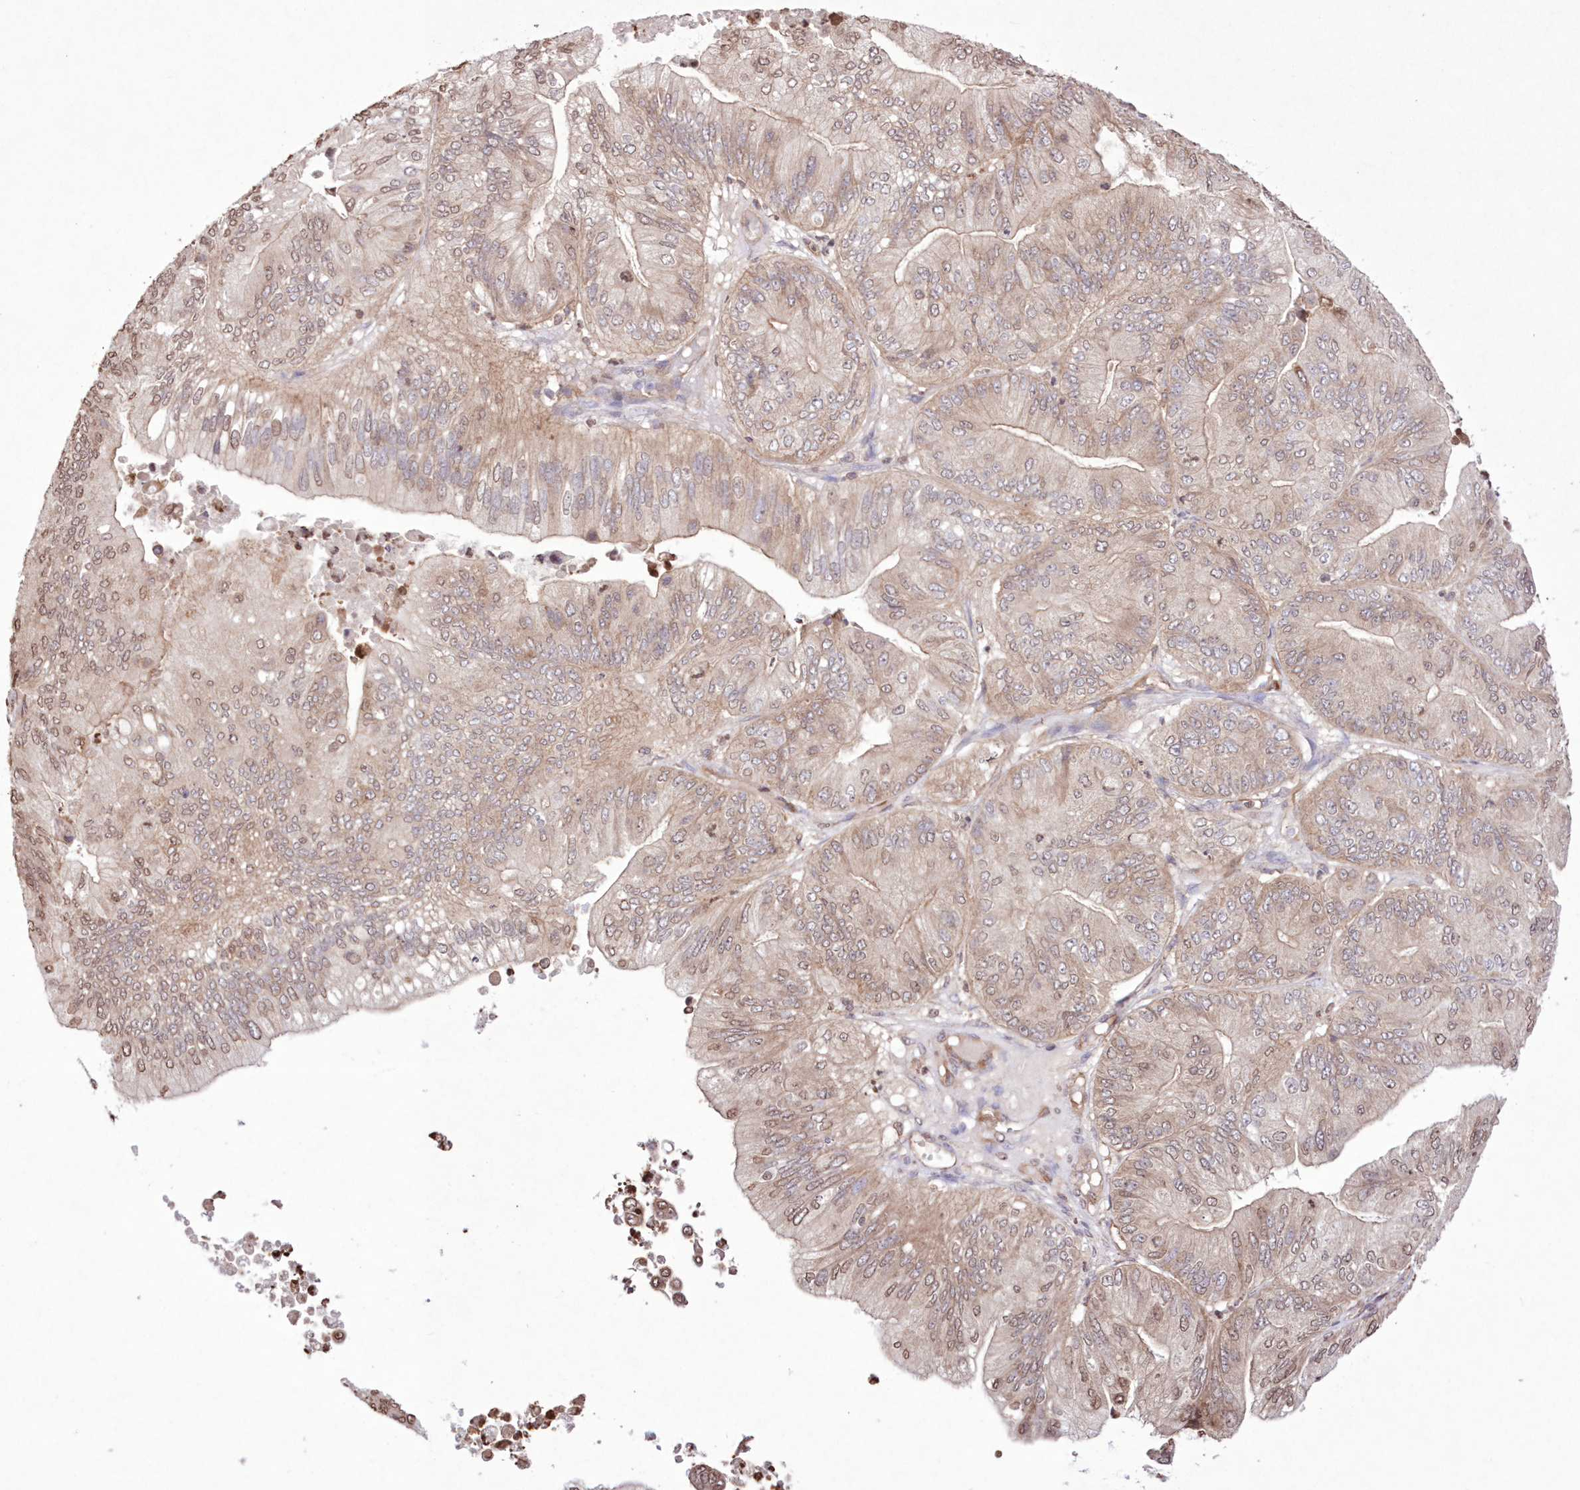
{"staining": {"intensity": "moderate", "quantity": "<25%", "location": "cytoplasmic/membranous,nuclear"}, "tissue": "ovarian cancer", "cell_type": "Tumor cells", "image_type": "cancer", "snomed": [{"axis": "morphology", "description": "Cystadenocarcinoma, mucinous, NOS"}, {"axis": "topography", "description": "Ovary"}], "caption": "This is a photomicrograph of immunohistochemistry (IHC) staining of ovarian mucinous cystadenocarcinoma, which shows moderate expression in the cytoplasmic/membranous and nuclear of tumor cells.", "gene": "FCHO2", "patient": {"sex": "female", "age": 61}}